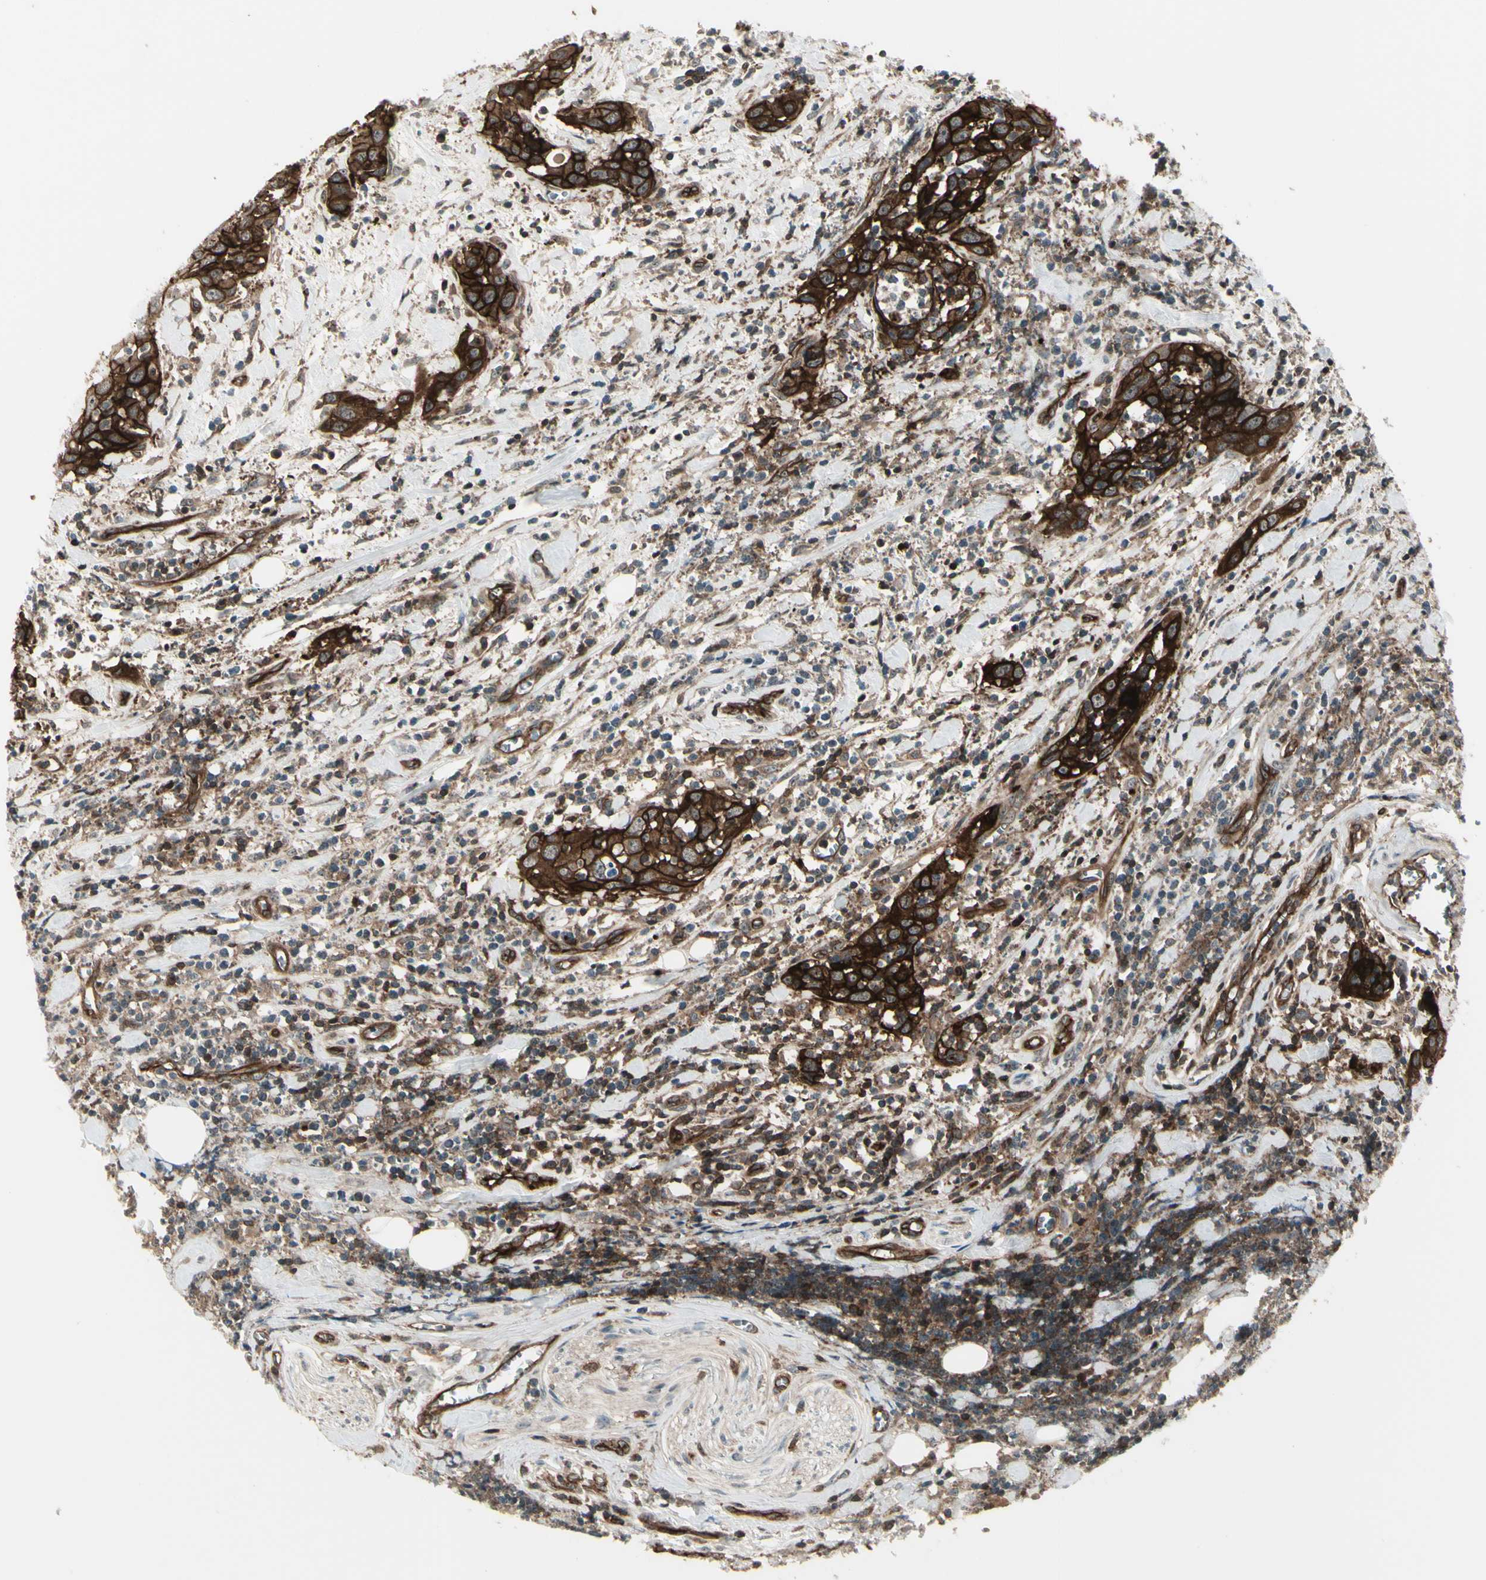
{"staining": {"intensity": "strong", "quantity": ">75%", "location": "cytoplasmic/membranous"}, "tissue": "head and neck cancer", "cell_type": "Tumor cells", "image_type": "cancer", "snomed": [{"axis": "morphology", "description": "Squamous cell carcinoma, NOS"}, {"axis": "topography", "description": "Oral tissue"}, {"axis": "topography", "description": "Head-Neck"}], "caption": "About >75% of tumor cells in head and neck cancer exhibit strong cytoplasmic/membranous protein positivity as visualized by brown immunohistochemical staining.", "gene": "FXYD5", "patient": {"sex": "female", "age": 50}}